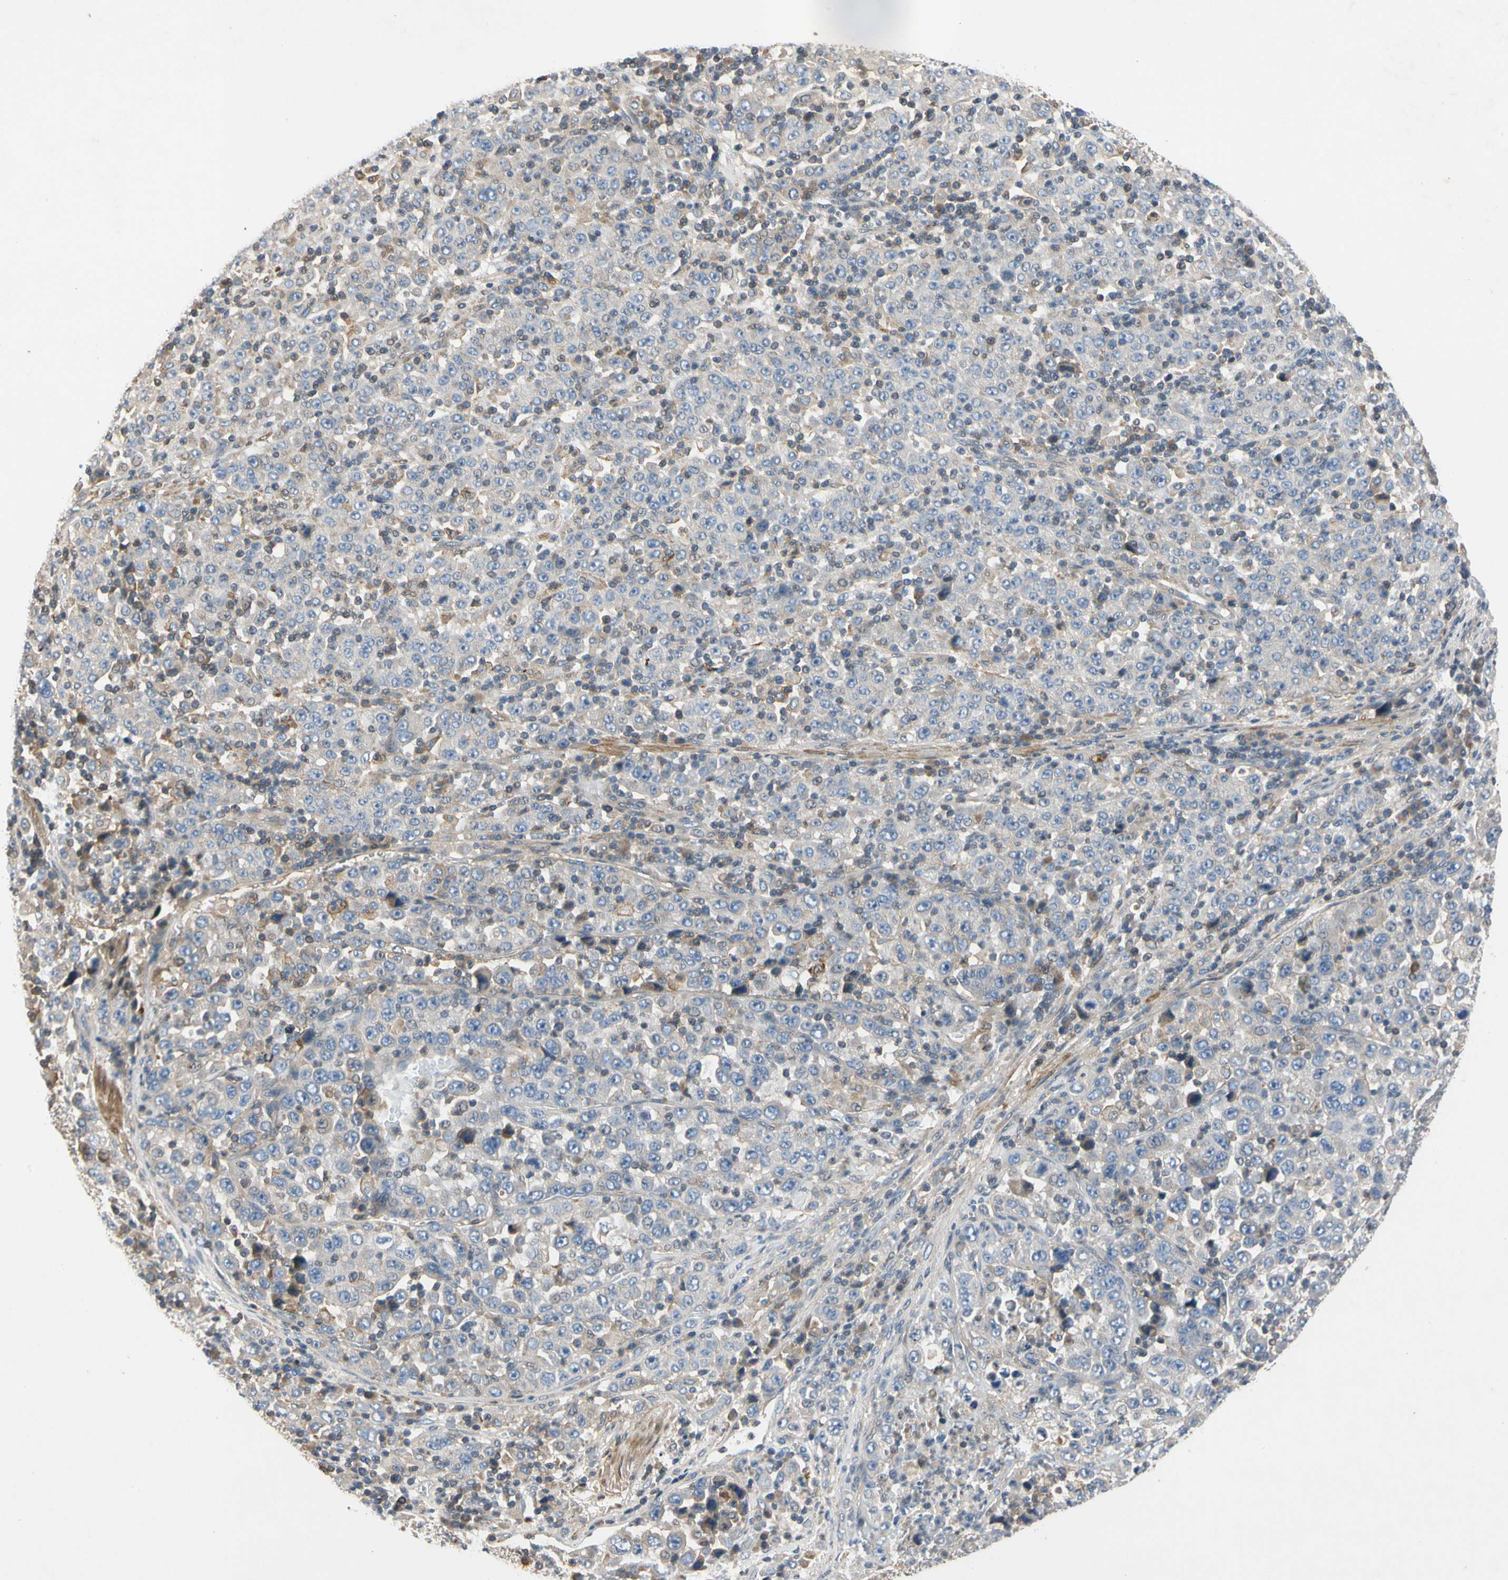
{"staining": {"intensity": "negative", "quantity": "none", "location": "none"}, "tissue": "stomach cancer", "cell_type": "Tumor cells", "image_type": "cancer", "snomed": [{"axis": "morphology", "description": "Normal tissue, NOS"}, {"axis": "morphology", "description": "Adenocarcinoma, NOS"}, {"axis": "topography", "description": "Stomach, upper"}, {"axis": "topography", "description": "Stomach"}], "caption": "High power microscopy photomicrograph of an IHC micrograph of stomach cancer (adenocarcinoma), revealing no significant expression in tumor cells.", "gene": "CRTAC1", "patient": {"sex": "male", "age": 59}}